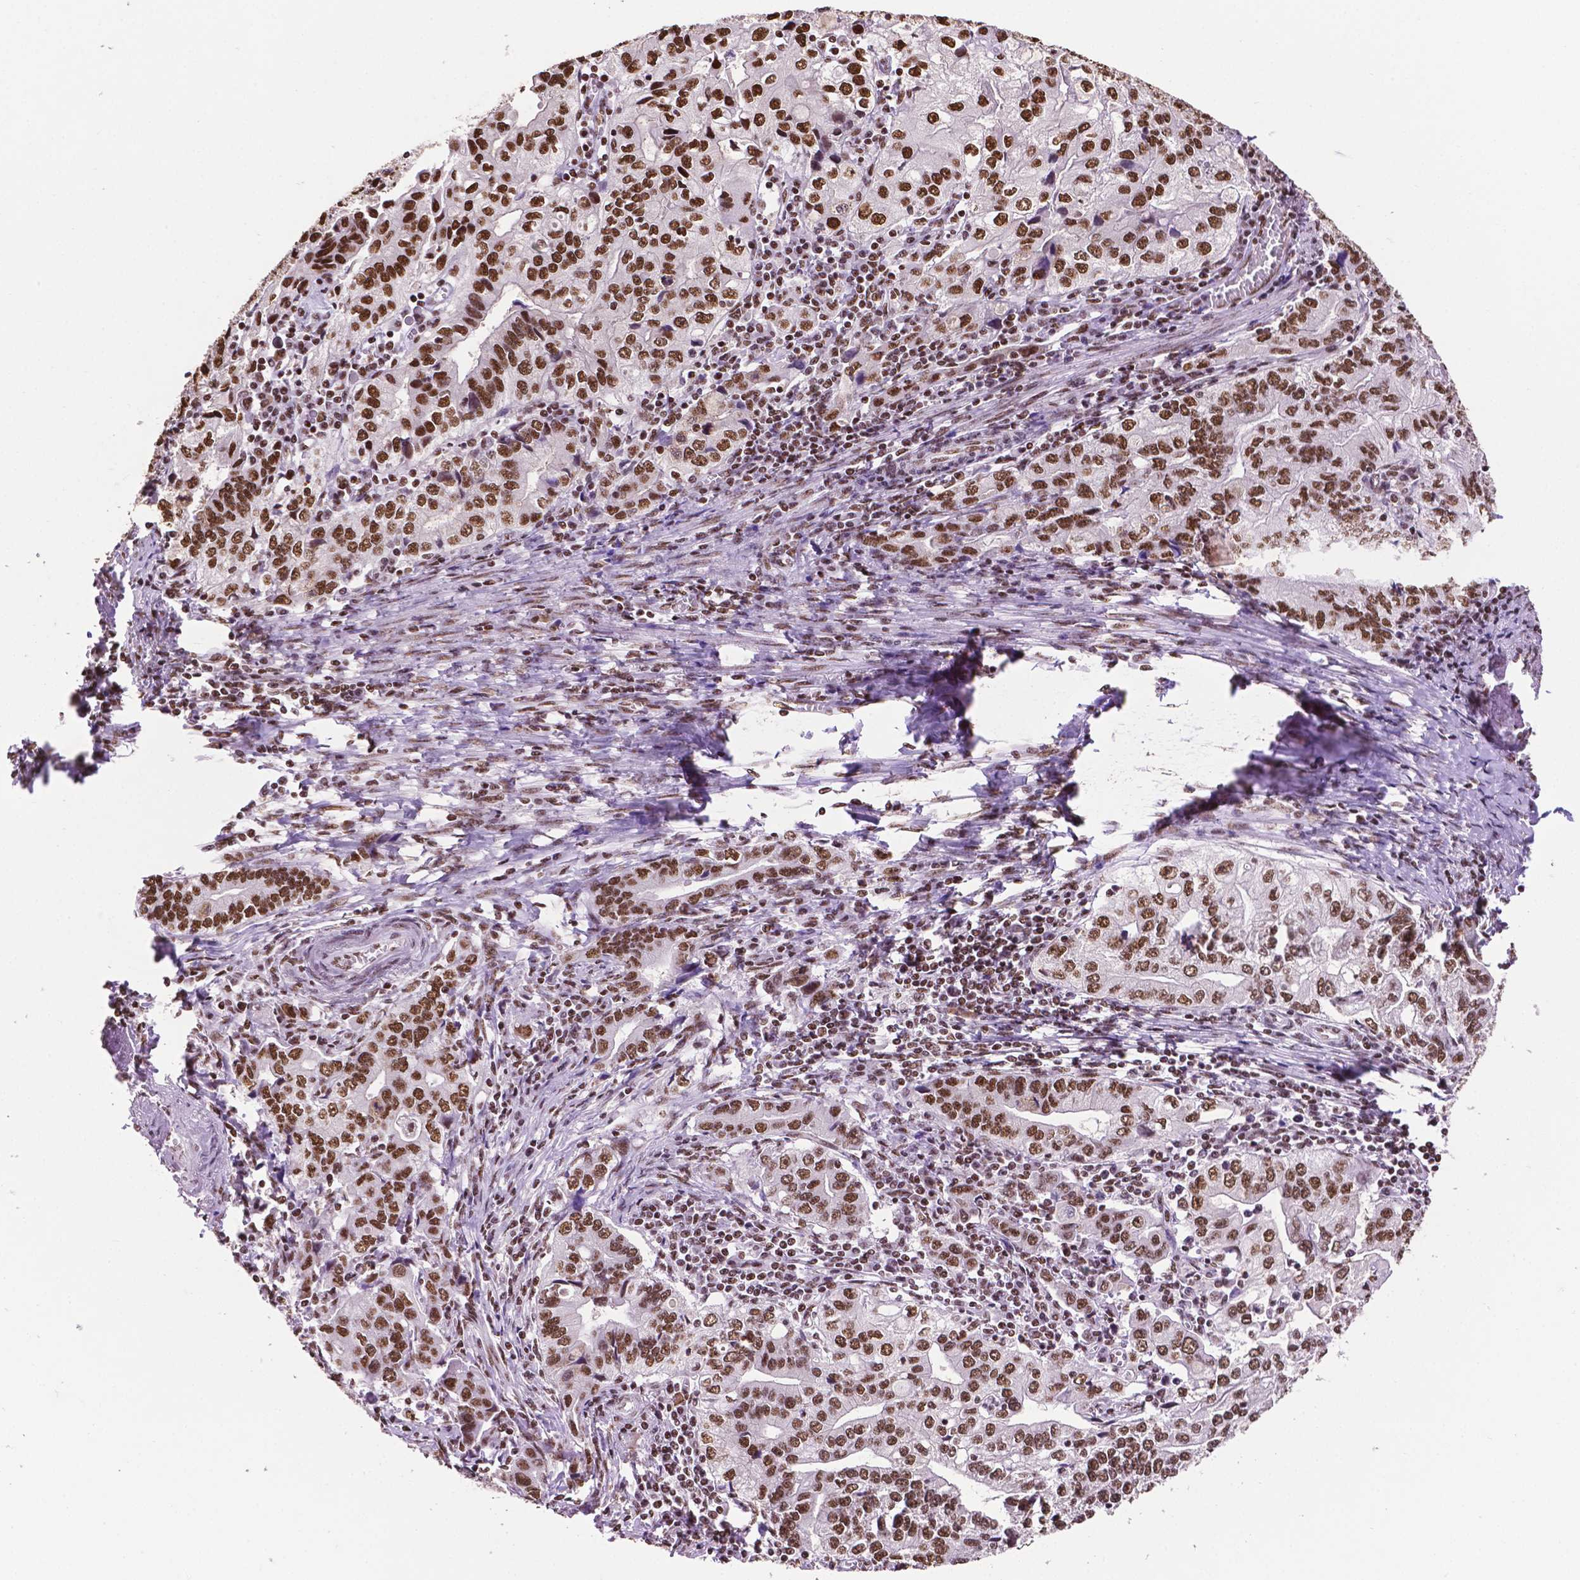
{"staining": {"intensity": "strong", "quantity": ">75%", "location": "nuclear"}, "tissue": "stomach cancer", "cell_type": "Tumor cells", "image_type": "cancer", "snomed": [{"axis": "morphology", "description": "Adenocarcinoma, NOS"}, {"axis": "topography", "description": "Stomach, lower"}], "caption": "This photomicrograph displays stomach adenocarcinoma stained with immunohistochemistry to label a protein in brown. The nuclear of tumor cells show strong positivity for the protein. Nuclei are counter-stained blue.", "gene": "CCAR2", "patient": {"sex": "female", "age": 72}}